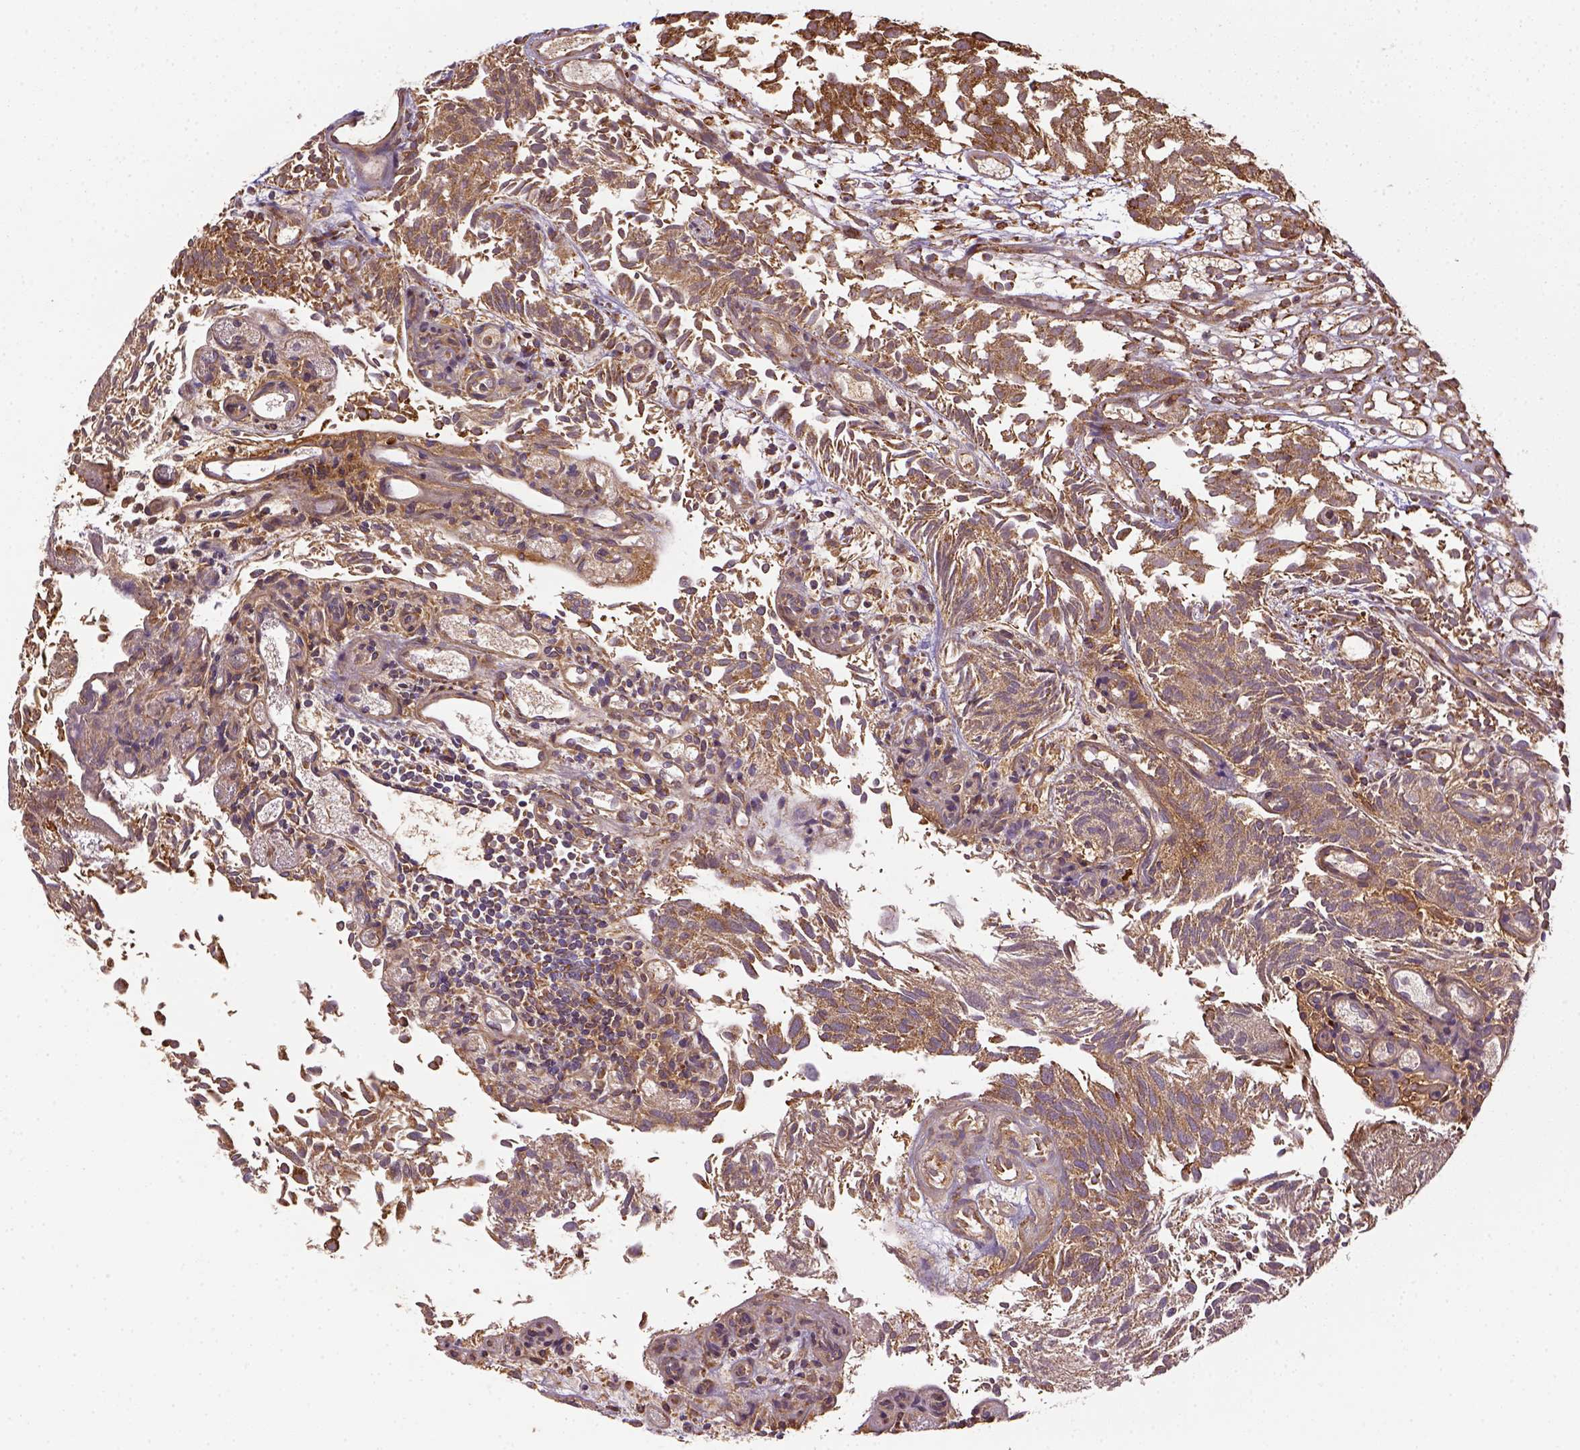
{"staining": {"intensity": "moderate", "quantity": ">75%", "location": "cytoplasmic/membranous"}, "tissue": "urothelial cancer", "cell_type": "Tumor cells", "image_type": "cancer", "snomed": [{"axis": "morphology", "description": "Urothelial carcinoma, Low grade"}, {"axis": "topography", "description": "Urinary bladder"}], "caption": "Low-grade urothelial carcinoma tissue exhibits moderate cytoplasmic/membranous positivity in about >75% of tumor cells, visualized by immunohistochemistry.", "gene": "MAPK8IP3", "patient": {"sex": "male", "age": 70}}